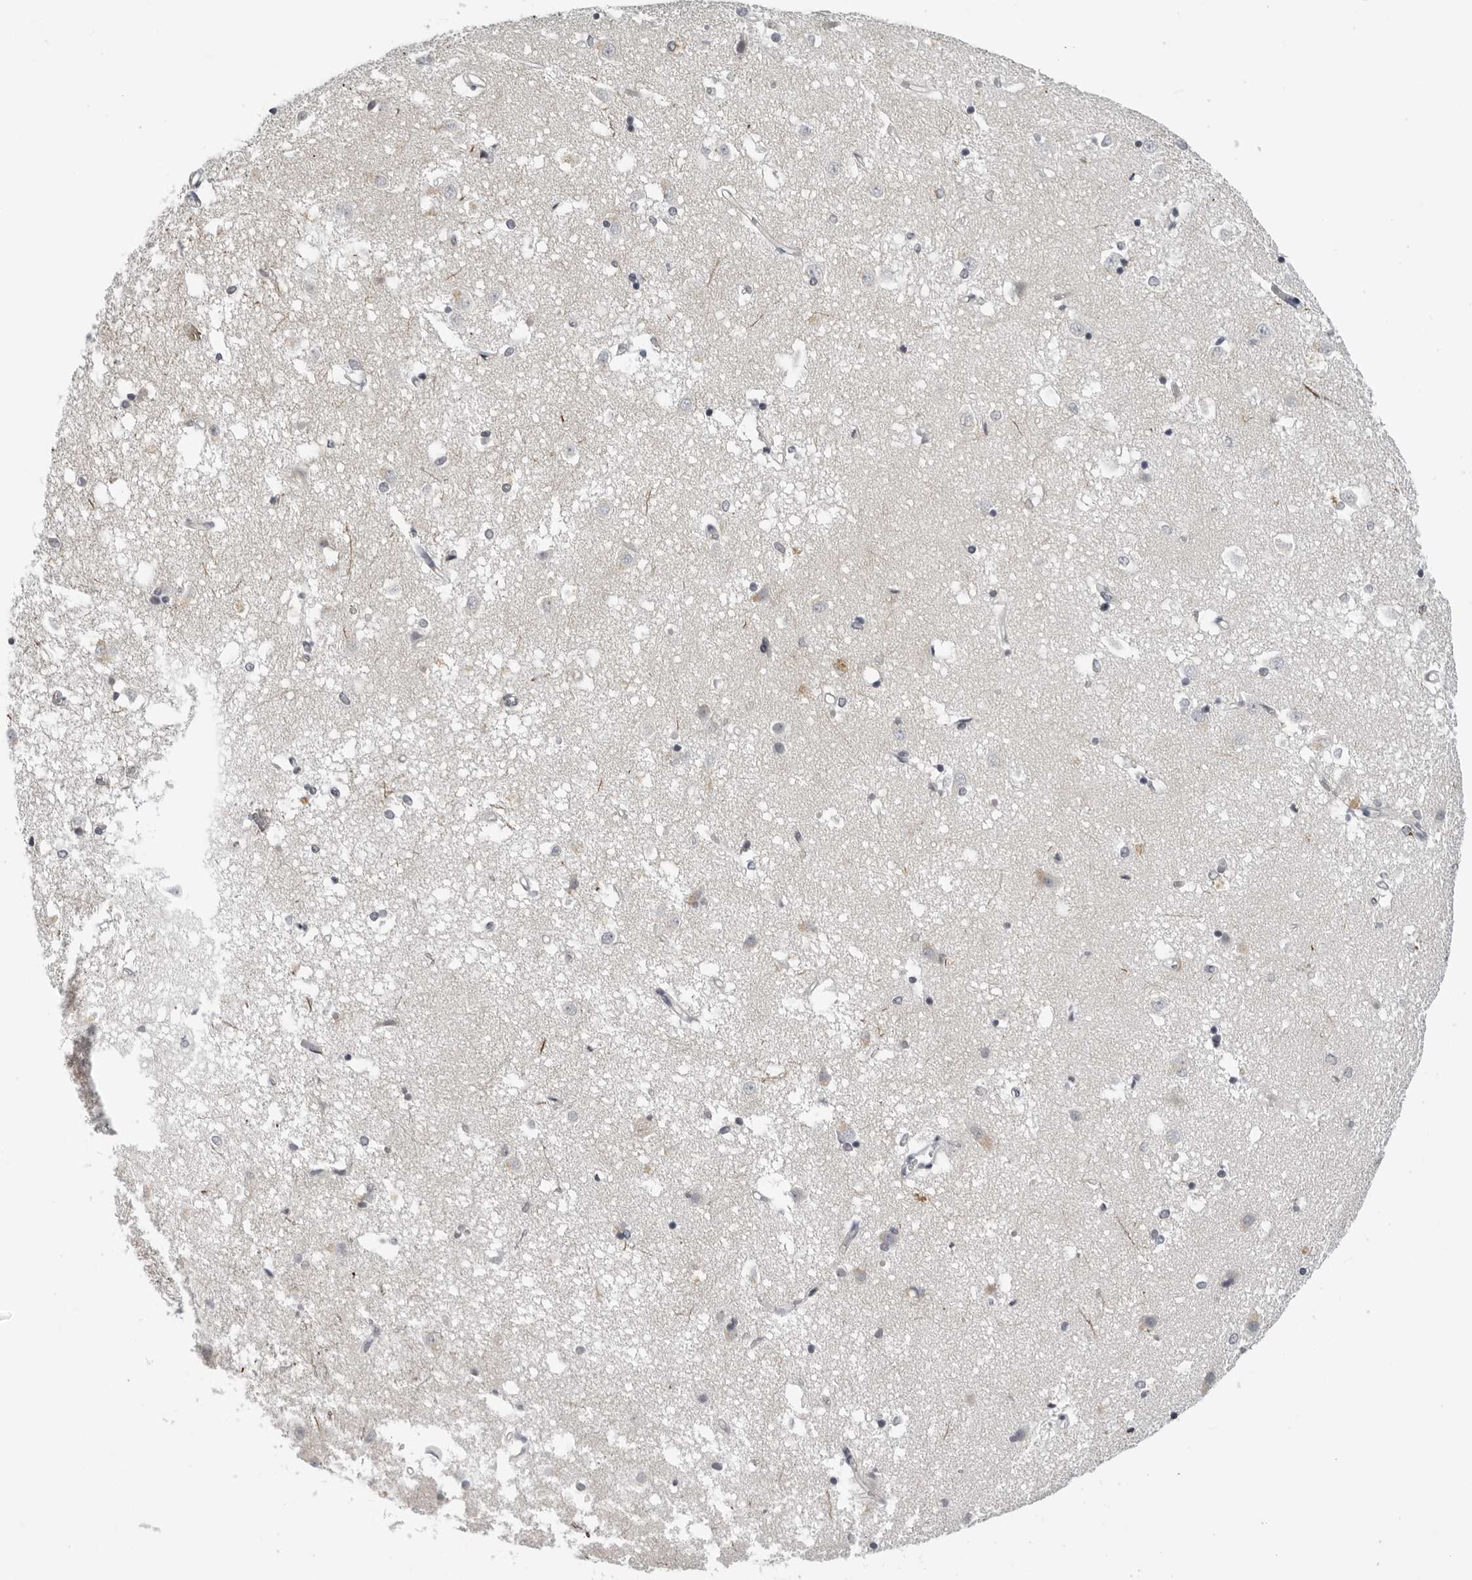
{"staining": {"intensity": "negative", "quantity": "none", "location": "none"}, "tissue": "caudate", "cell_type": "Glial cells", "image_type": "normal", "snomed": [{"axis": "morphology", "description": "Normal tissue, NOS"}, {"axis": "topography", "description": "Lateral ventricle wall"}], "caption": "IHC photomicrograph of benign caudate: human caudate stained with DAB reveals no significant protein staining in glial cells.", "gene": "OPLAH", "patient": {"sex": "male", "age": 45}}